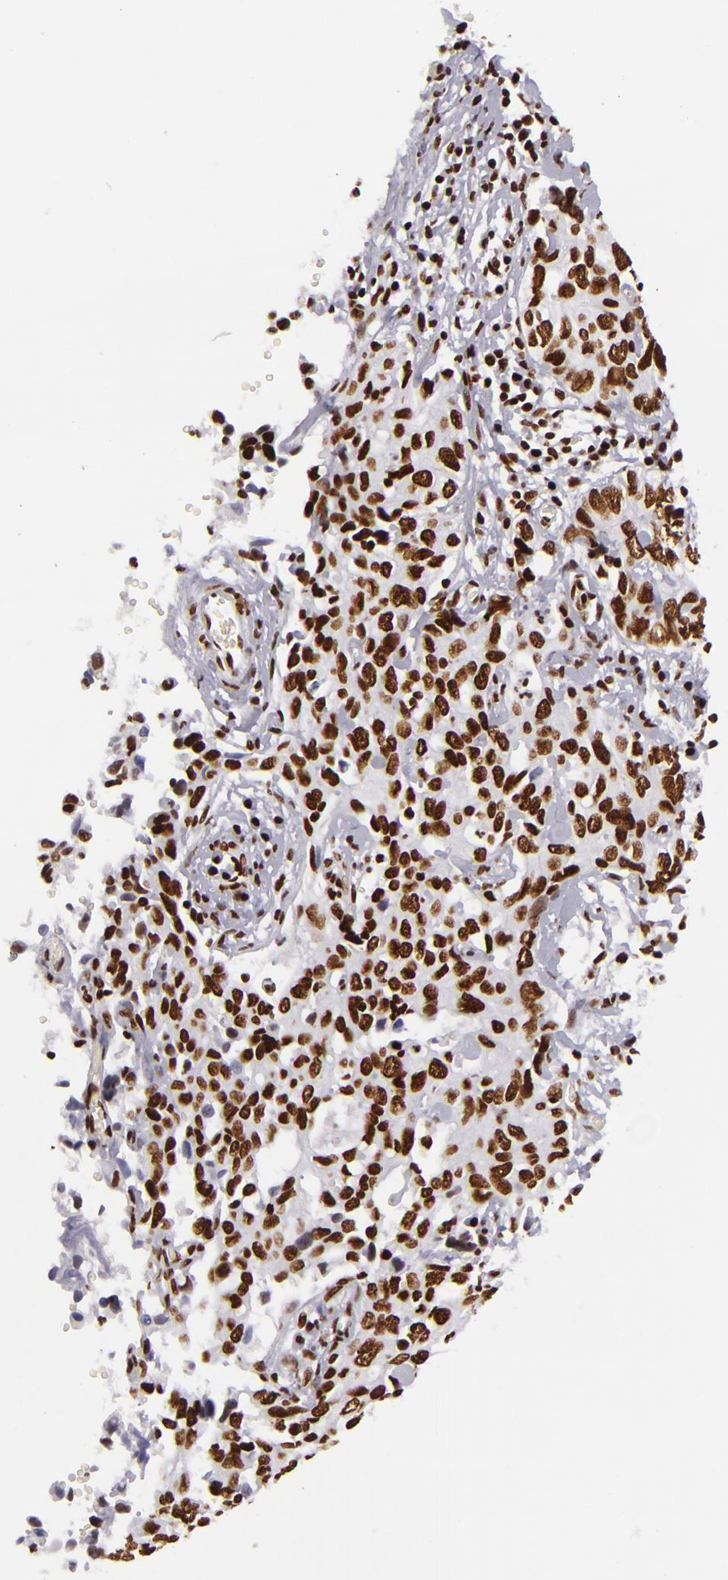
{"staining": {"intensity": "strong", "quantity": ">75%", "location": "nuclear"}, "tissue": "cervical cancer", "cell_type": "Tumor cells", "image_type": "cancer", "snomed": [{"axis": "morphology", "description": "Normal tissue, NOS"}, {"axis": "morphology", "description": "Squamous cell carcinoma, NOS"}, {"axis": "topography", "description": "Cervix"}], "caption": "Immunohistochemical staining of cervical cancer reveals high levels of strong nuclear protein positivity in approximately >75% of tumor cells.", "gene": "SAFB", "patient": {"sex": "female", "age": 45}}